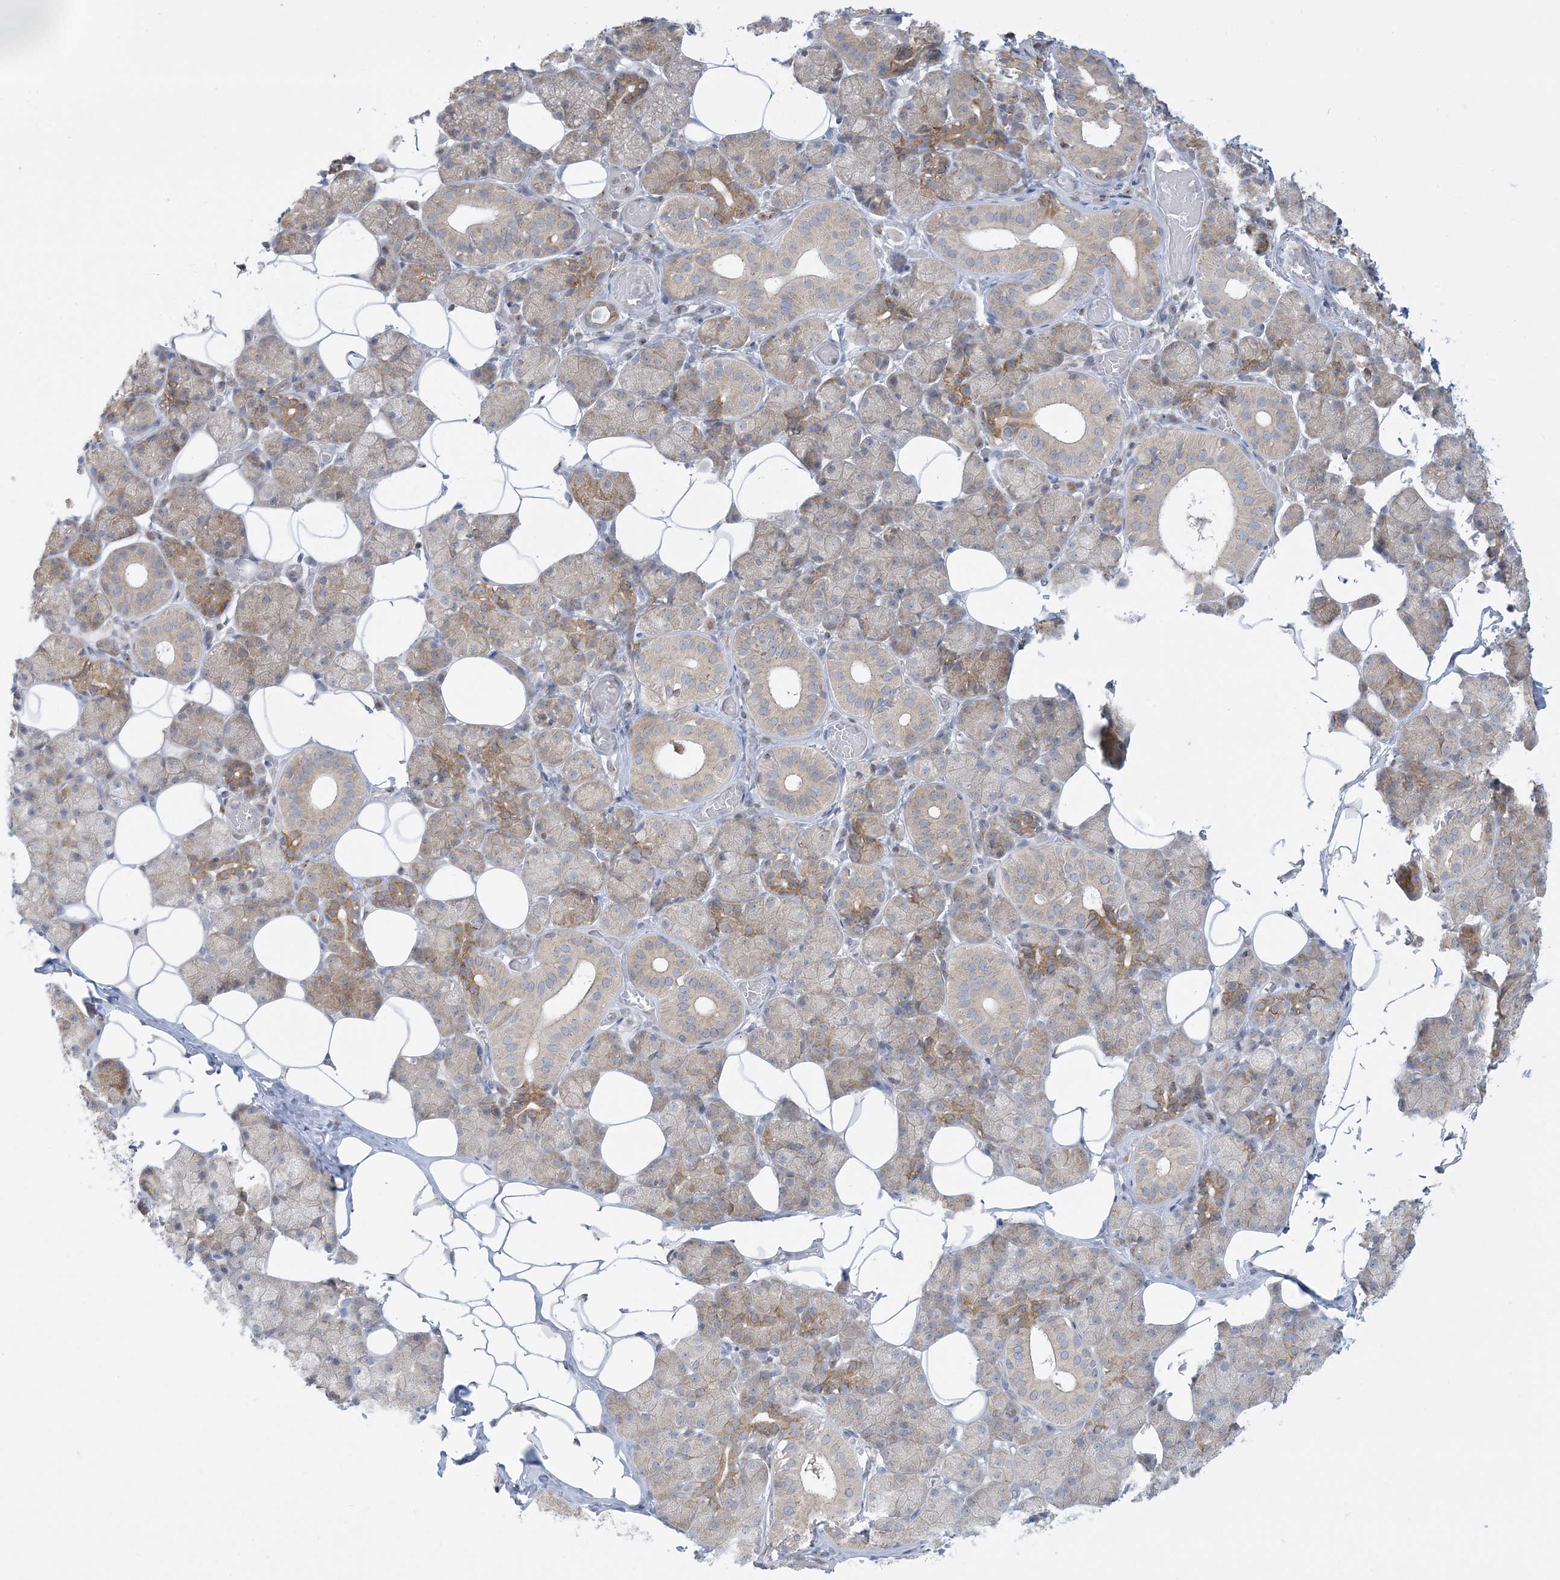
{"staining": {"intensity": "moderate", "quantity": "25%-75%", "location": "cytoplasmic/membranous"}, "tissue": "salivary gland", "cell_type": "Glandular cells", "image_type": "normal", "snomed": [{"axis": "morphology", "description": "Normal tissue, NOS"}, {"axis": "topography", "description": "Salivary gland"}], "caption": "This histopathology image reveals immunohistochemistry (IHC) staining of normal human salivary gland, with medium moderate cytoplasmic/membranous staining in approximately 25%-75% of glandular cells.", "gene": "SLAMF9", "patient": {"sex": "female", "age": 33}}